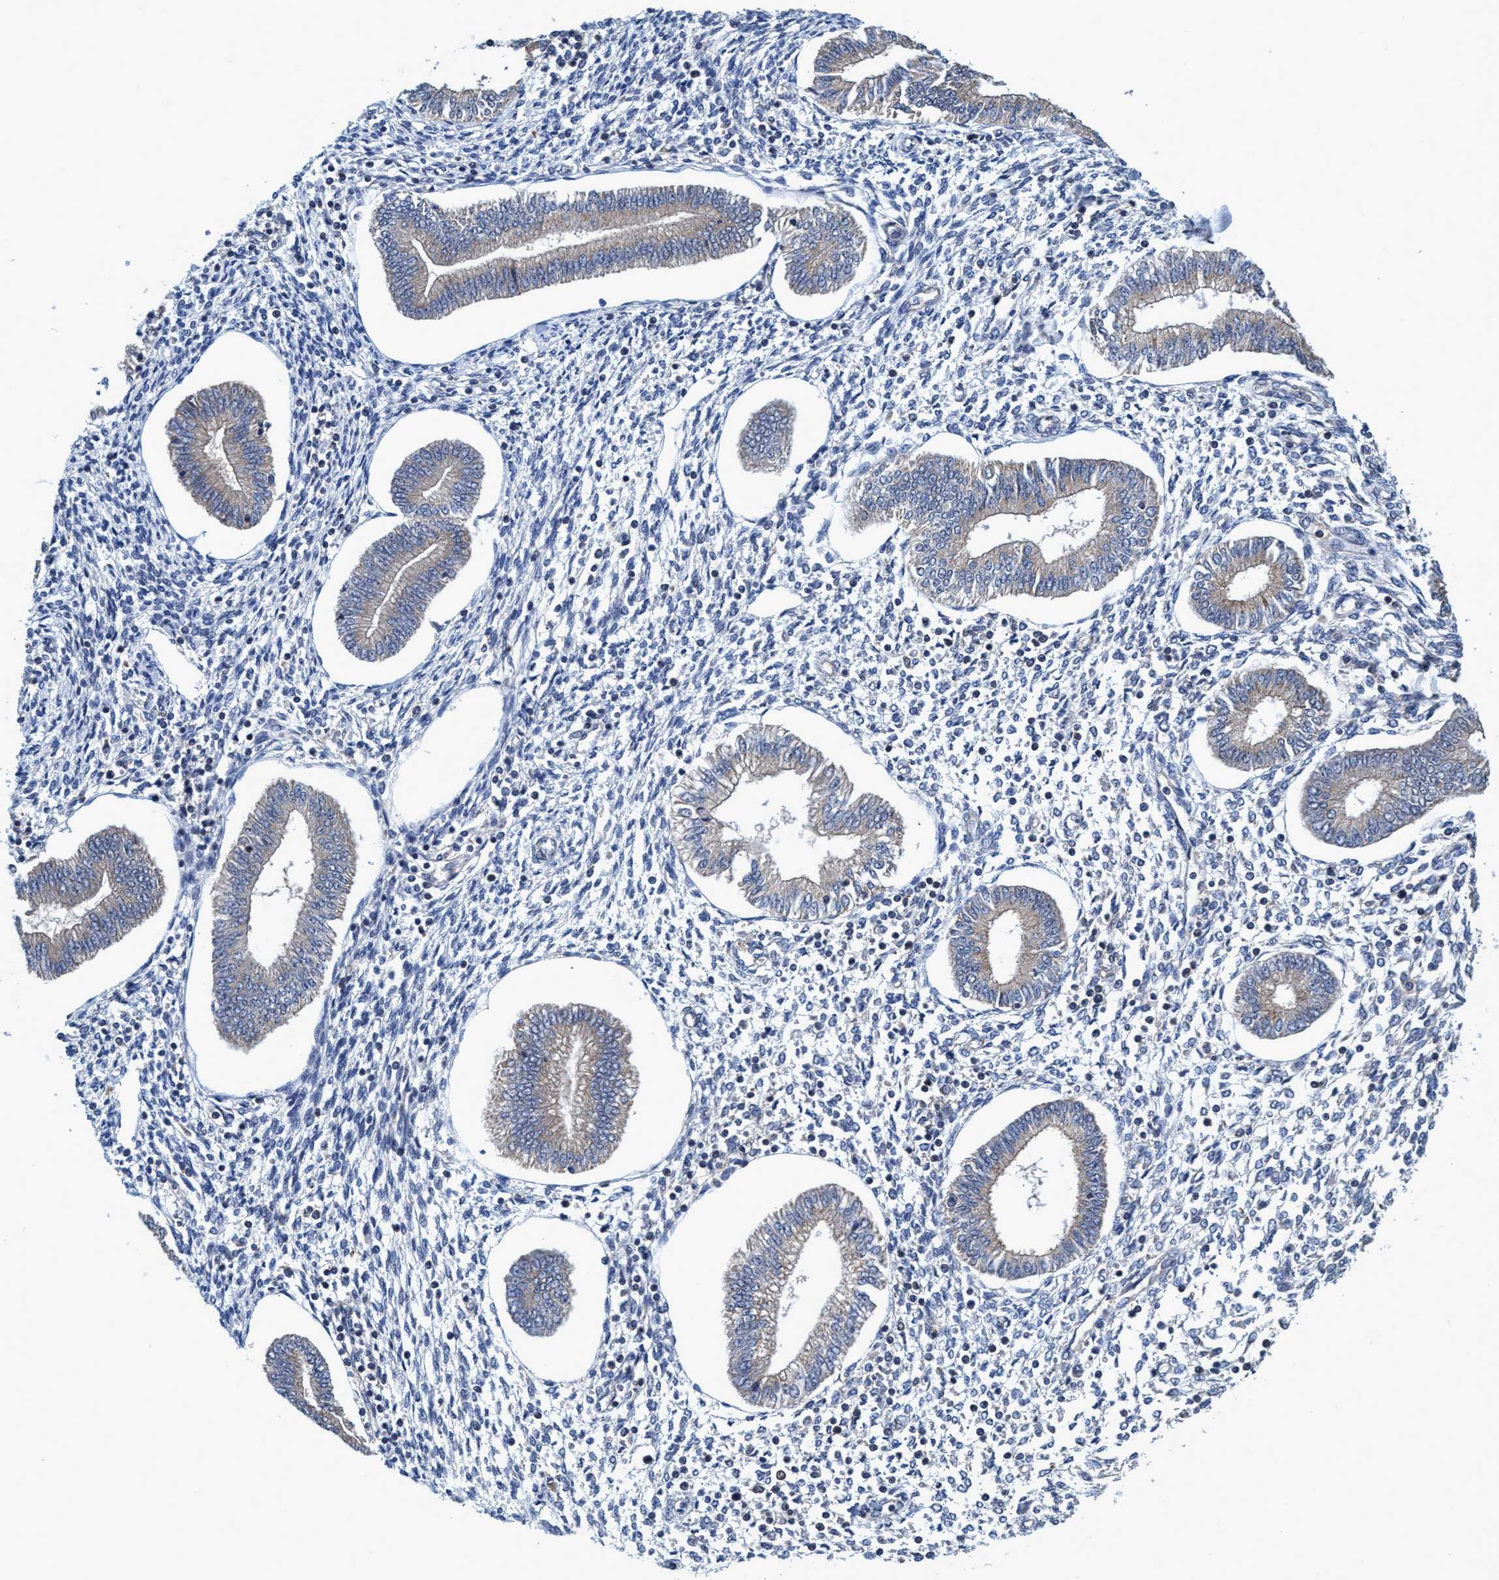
{"staining": {"intensity": "negative", "quantity": "none", "location": "none"}, "tissue": "endometrium", "cell_type": "Cells in endometrial stroma", "image_type": "normal", "snomed": [{"axis": "morphology", "description": "Normal tissue, NOS"}, {"axis": "topography", "description": "Endometrium"}], "caption": "Immunohistochemical staining of normal human endometrium shows no significant staining in cells in endometrial stroma.", "gene": "CALCOCO2", "patient": {"sex": "female", "age": 50}}